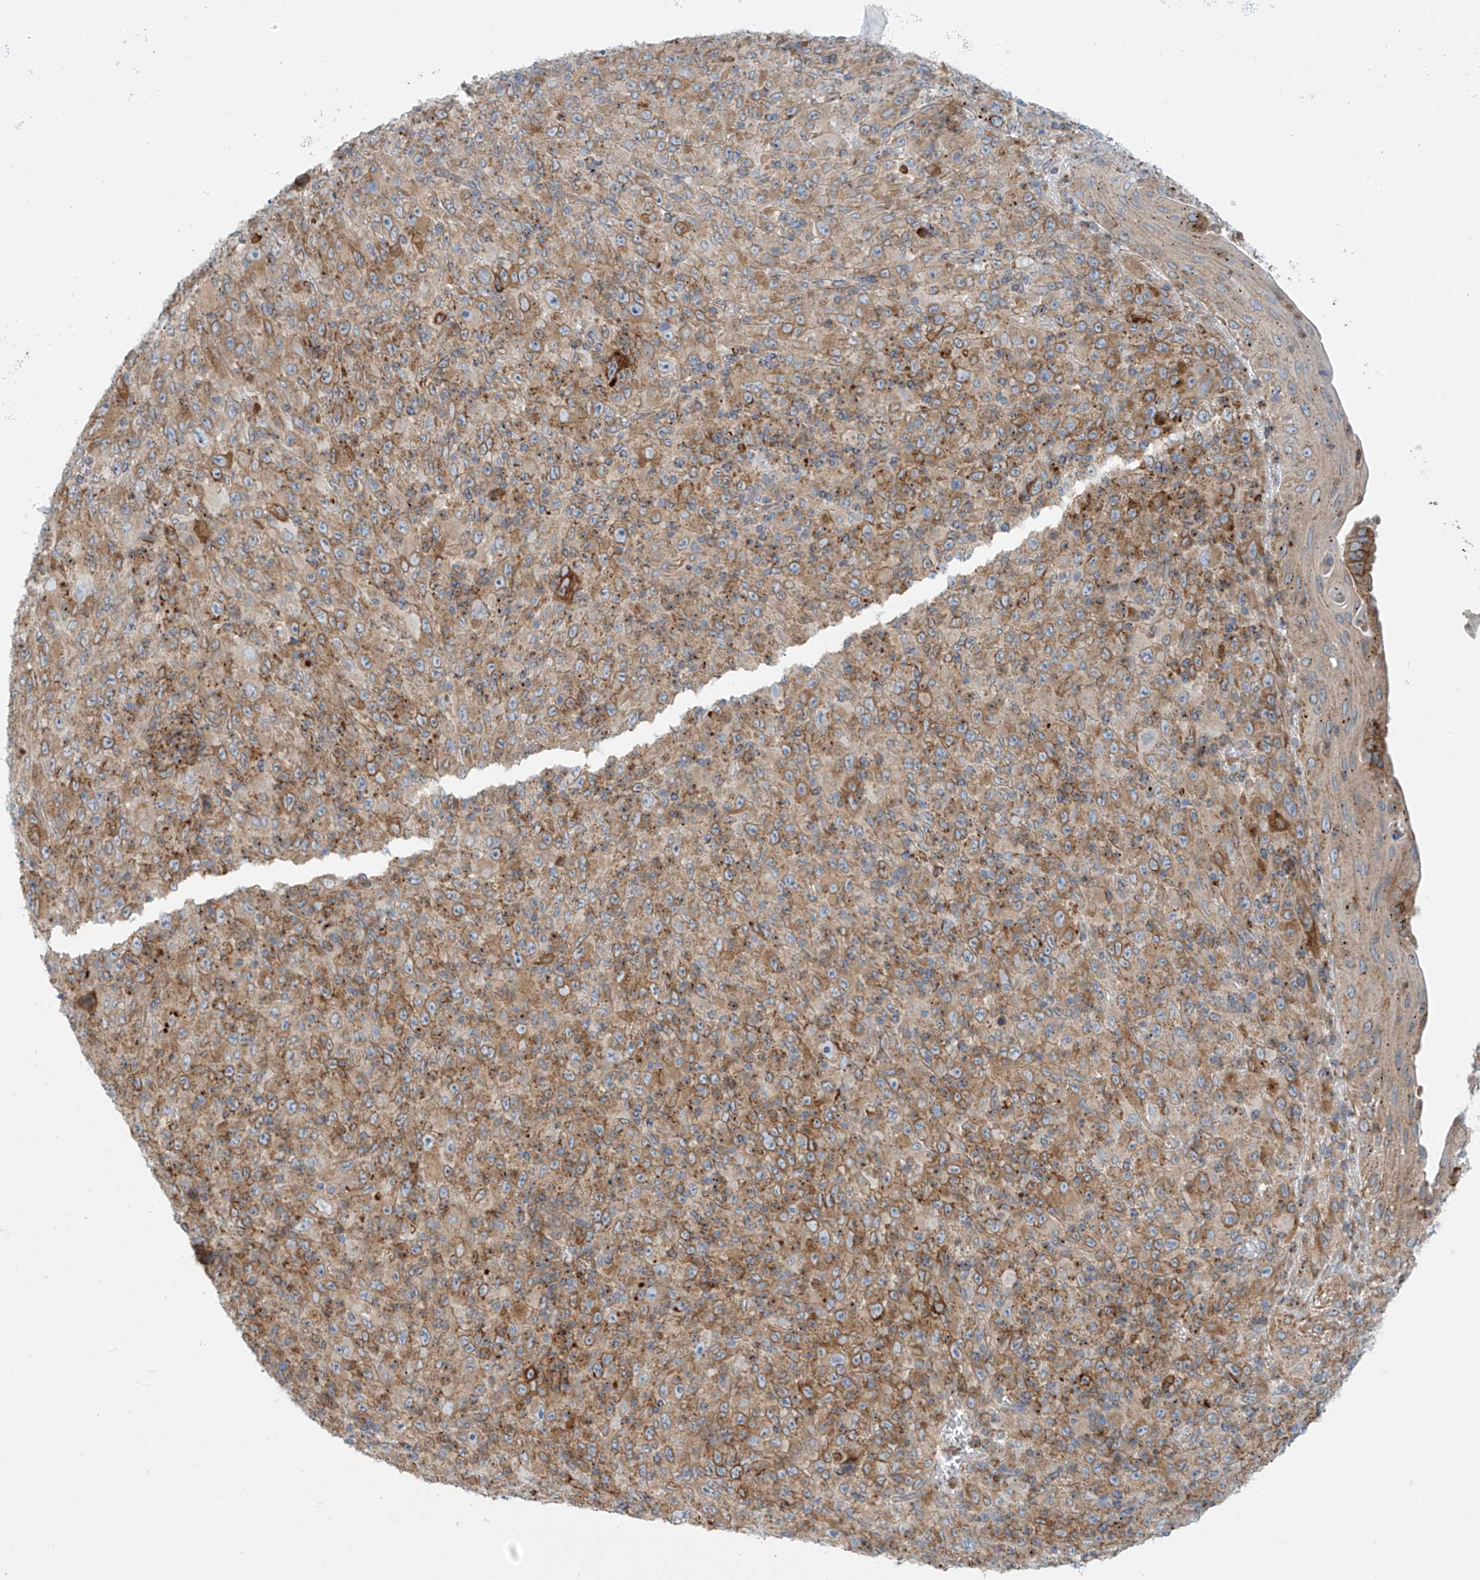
{"staining": {"intensity": "moderate", "quantity": "25%-75%", "location": "cytoplasmic/membranous"}, "tissue": "melanoma", "cell_type": "Tumor cells", "image_type": "cancer", "snomed": [{"axis": "morphology", "description": "Malignant melanoma, Metastatic site"}, {"axis": "topography", "description": "Skin"}], "caption": "Human malignant melanoma (metastatic site) stained with a brown dye exhibits moderate cytoplasmic/membranous positive expression in about 25%-75% of tumor cells.", "gene": "LZTS3", "patient": {"sex": "female", "age": 56}}